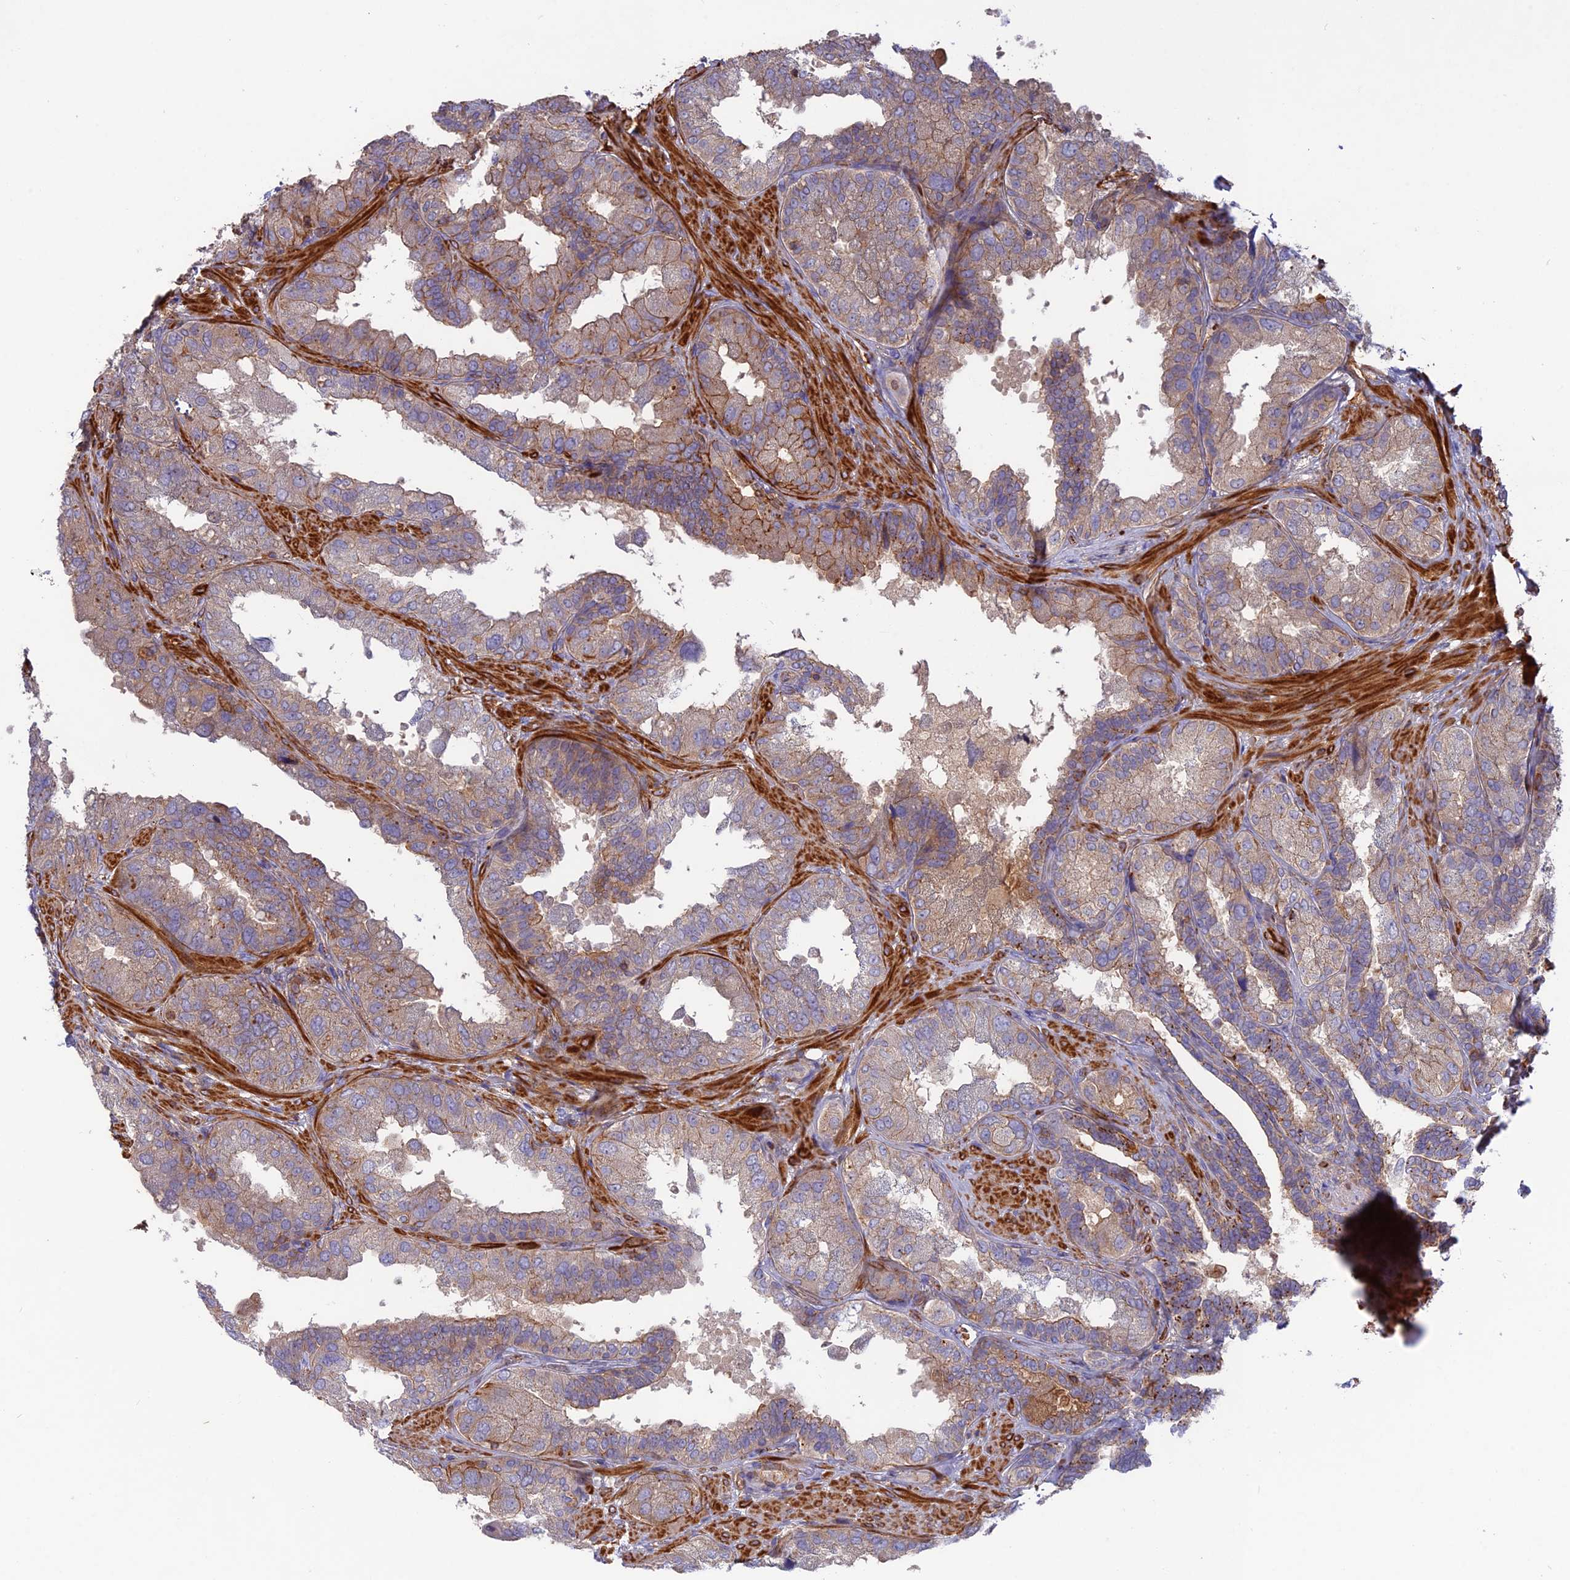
{"staining": {"intensity": "moderate", "quantity": "<25%", "location": "cytoplasmic/membranous"}, "tissue": "seminal vesicle", "cell_type": "Glandular cells", "image_type": "normal", "snomed": [{"axis": "morphology", "description": "Normal tissue, NOS"}, {"axis": "topography", "description": "Seminal veicle"}, {"axis": "topography", "description": "Peripheral nerve tissue"}], "caption": "This histopathology image reveals immunohistochemistry staining of unremarkable seminal vesicle, with low moderate cytoplasmic/membranous positivity in about <25% of glandular cells.", "gene": "CPNE7", "patient": {"sex": "male", "age": 63}}